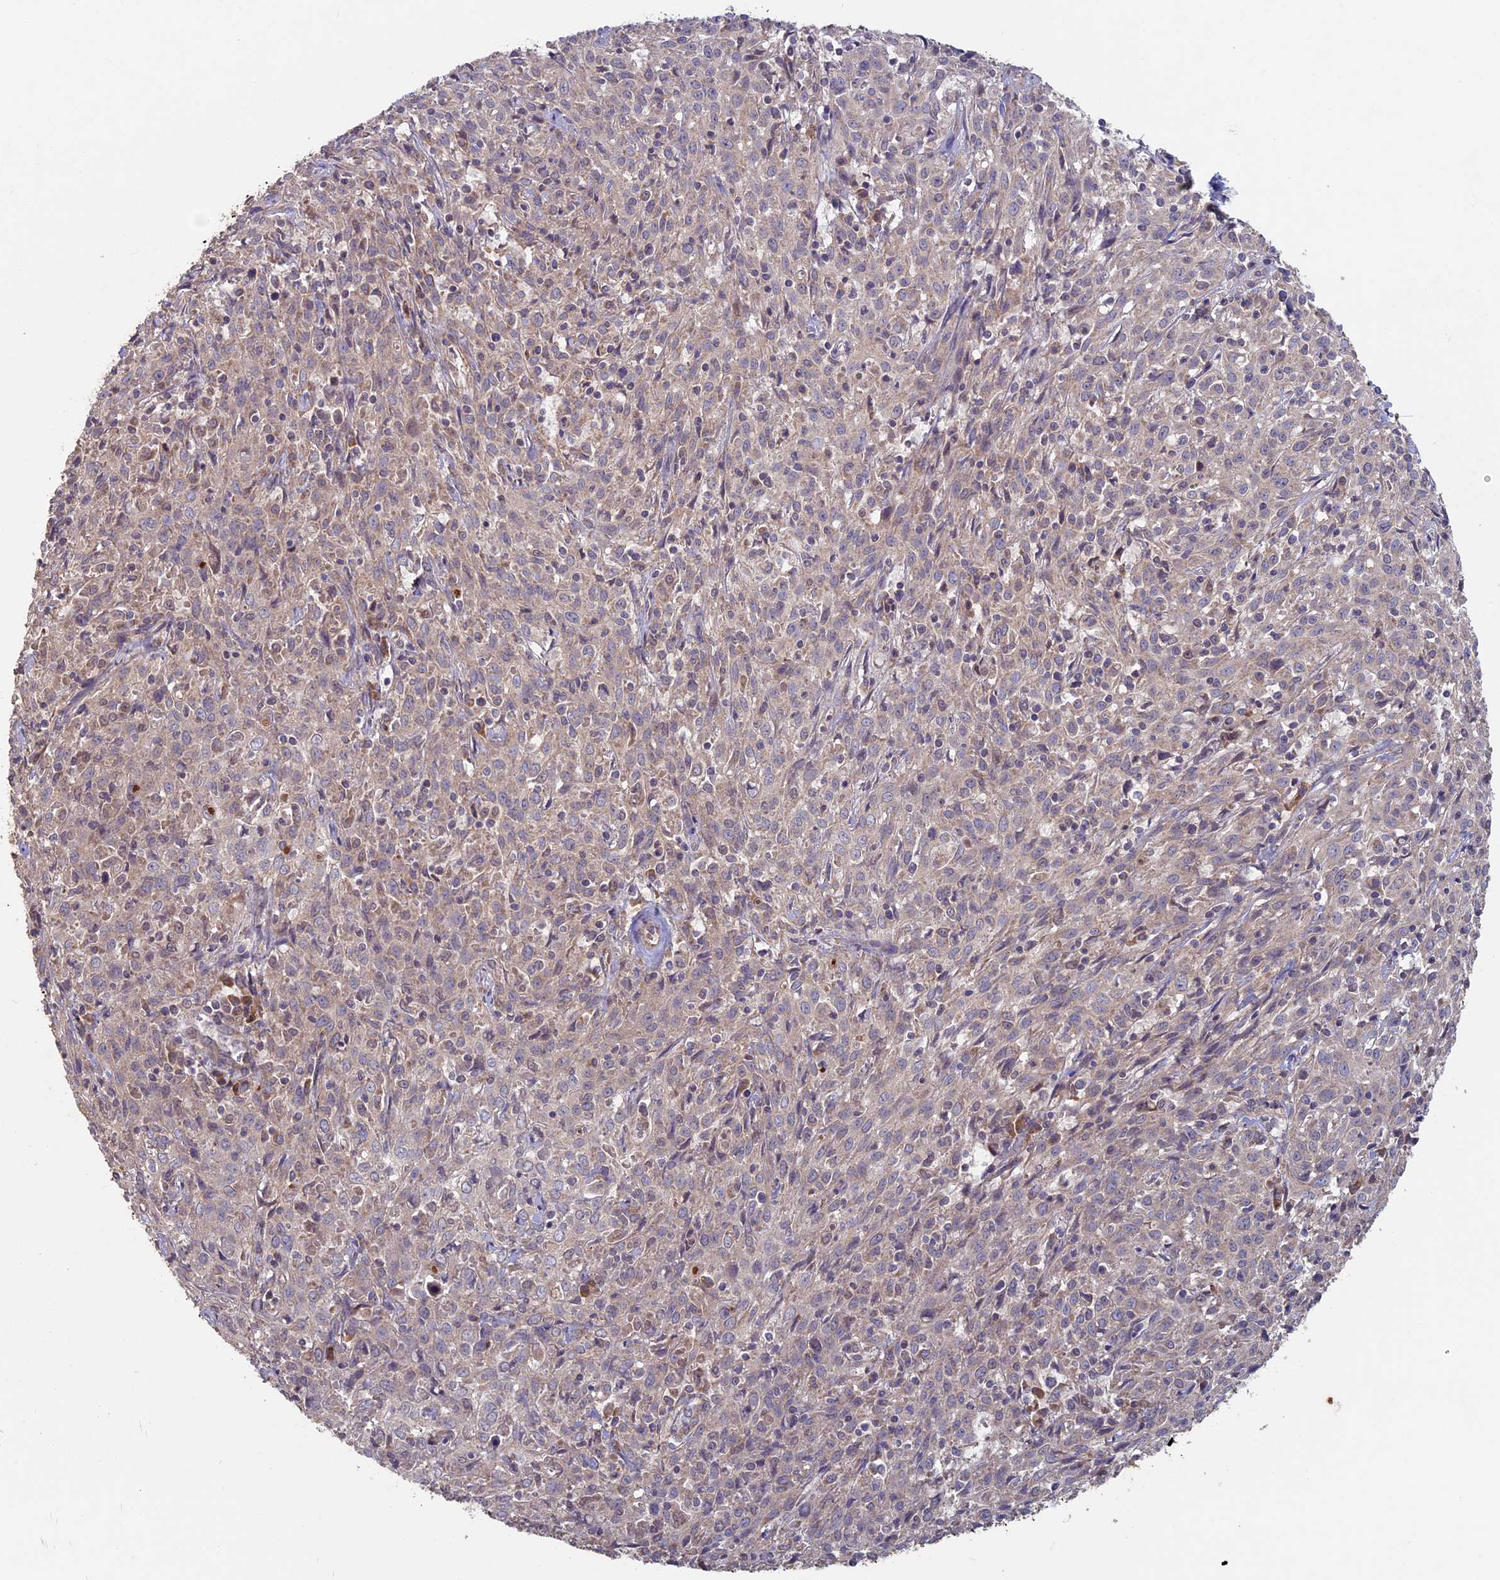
{"staining": {"intensity": "weak", "quantity": "<25%", "location": "cytoplasmic/membranous"}, "tissue": "cervical cancer", "cell_type": "Tumor cells", "image_type": "cancer", "snomed": [{"axis": "morphology", "description": "Squamous cell carcinoma, NOS"}, {"axis": "topography", "description": "Cervix"}], "caption": "Tumor cells are negative for brown protein staining in cervical cancer.", "gene": "RCCD1", "patient": {"sex": "female", "age": 57}}